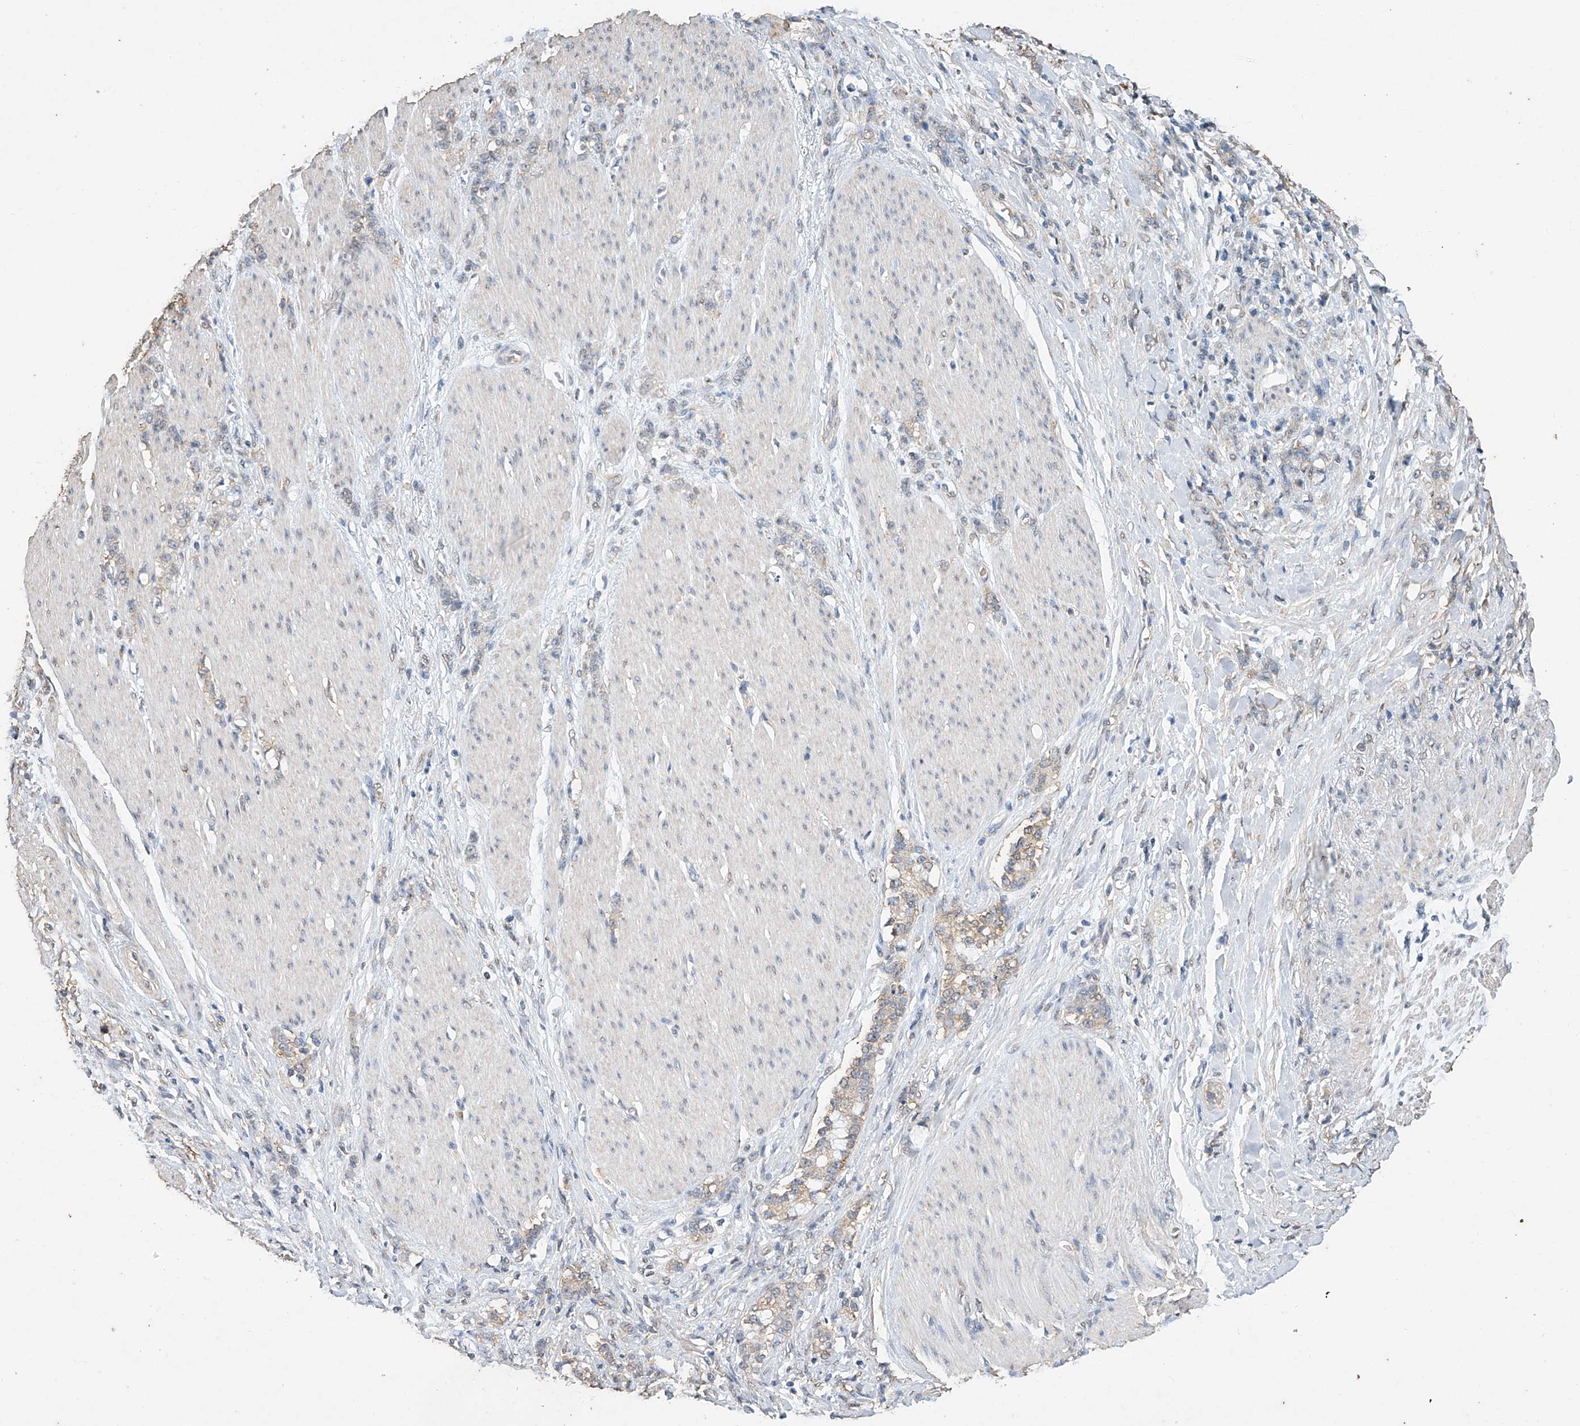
{"staining": {"intensity": "weak", "quantity": "<25%", "location": "cytoplasmic/membranous"}, "tissue": "stomach cancer", "cell_type": "Tumor cells", "image_type": "cancer", "snomed": [{"axis": "morphology", "description": "Adenocarcinoma, NOS"}, {"axis": "topography", "description": "Stomach, lower"}], "caption": "A histopathology image of human stomach cancer is negative for staining in tumor cells.", "gene": "CERS4", "patient": {"sex": "male", "age": 88}}